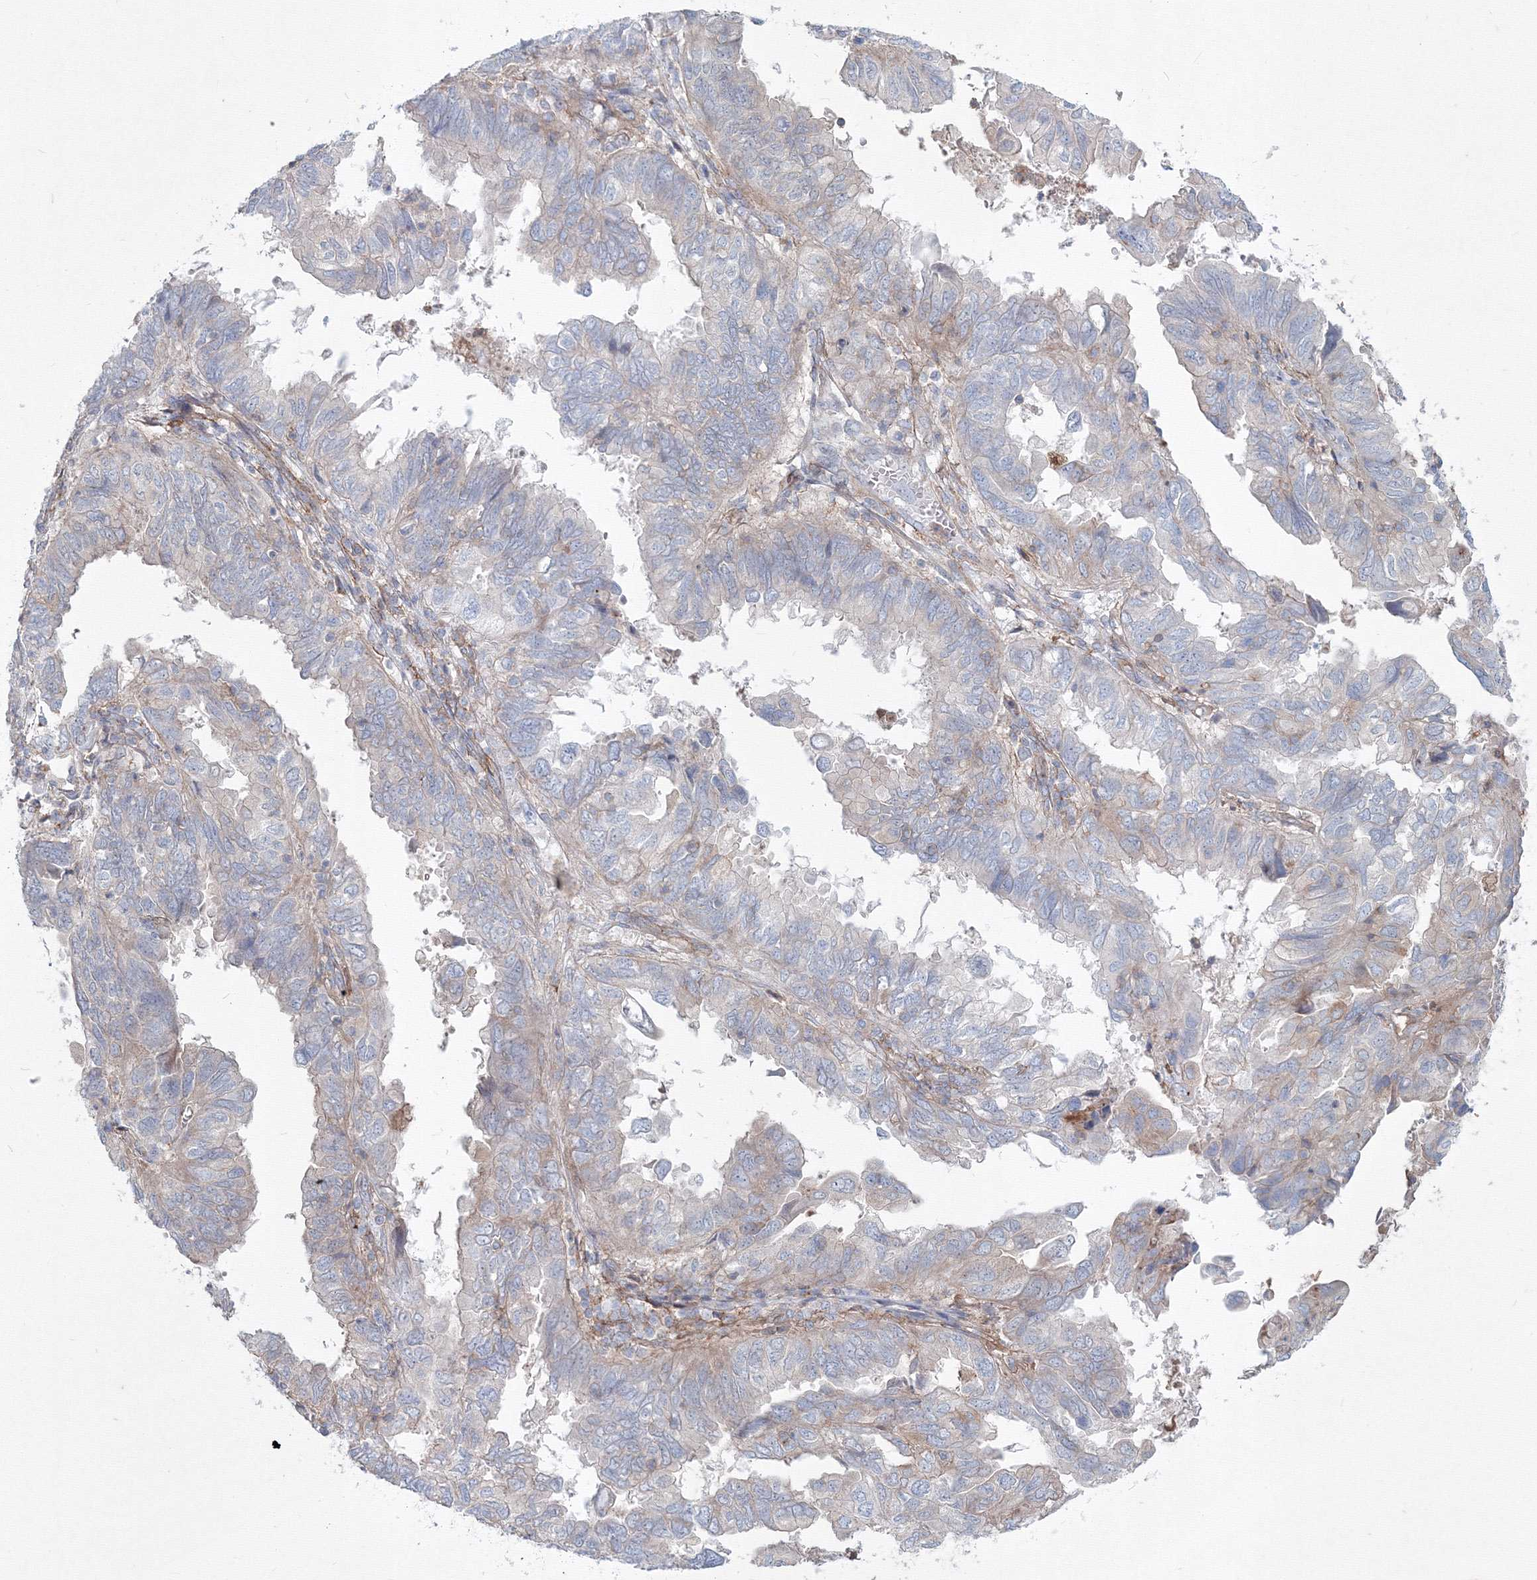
{"staining": {"intensity": "negative", "quantity": "none", "location": "none"}, "tissue": "endometrial cancer", "cell_type": "Tumor cells", "image_type": "cancer", "snomed": [{"axis": "morphology", "description": "Adenocarcinoma, NOS"}, {"axis": "topography", "description": "Uterus"}], "caption": "Immunohistochemistry (IHC) of human endometrial adenocarcinoma demonstrates no positivity in tumor cells.", "gene": "SH3PXD2A", "patient": {"sex": "female", "age": 77}}